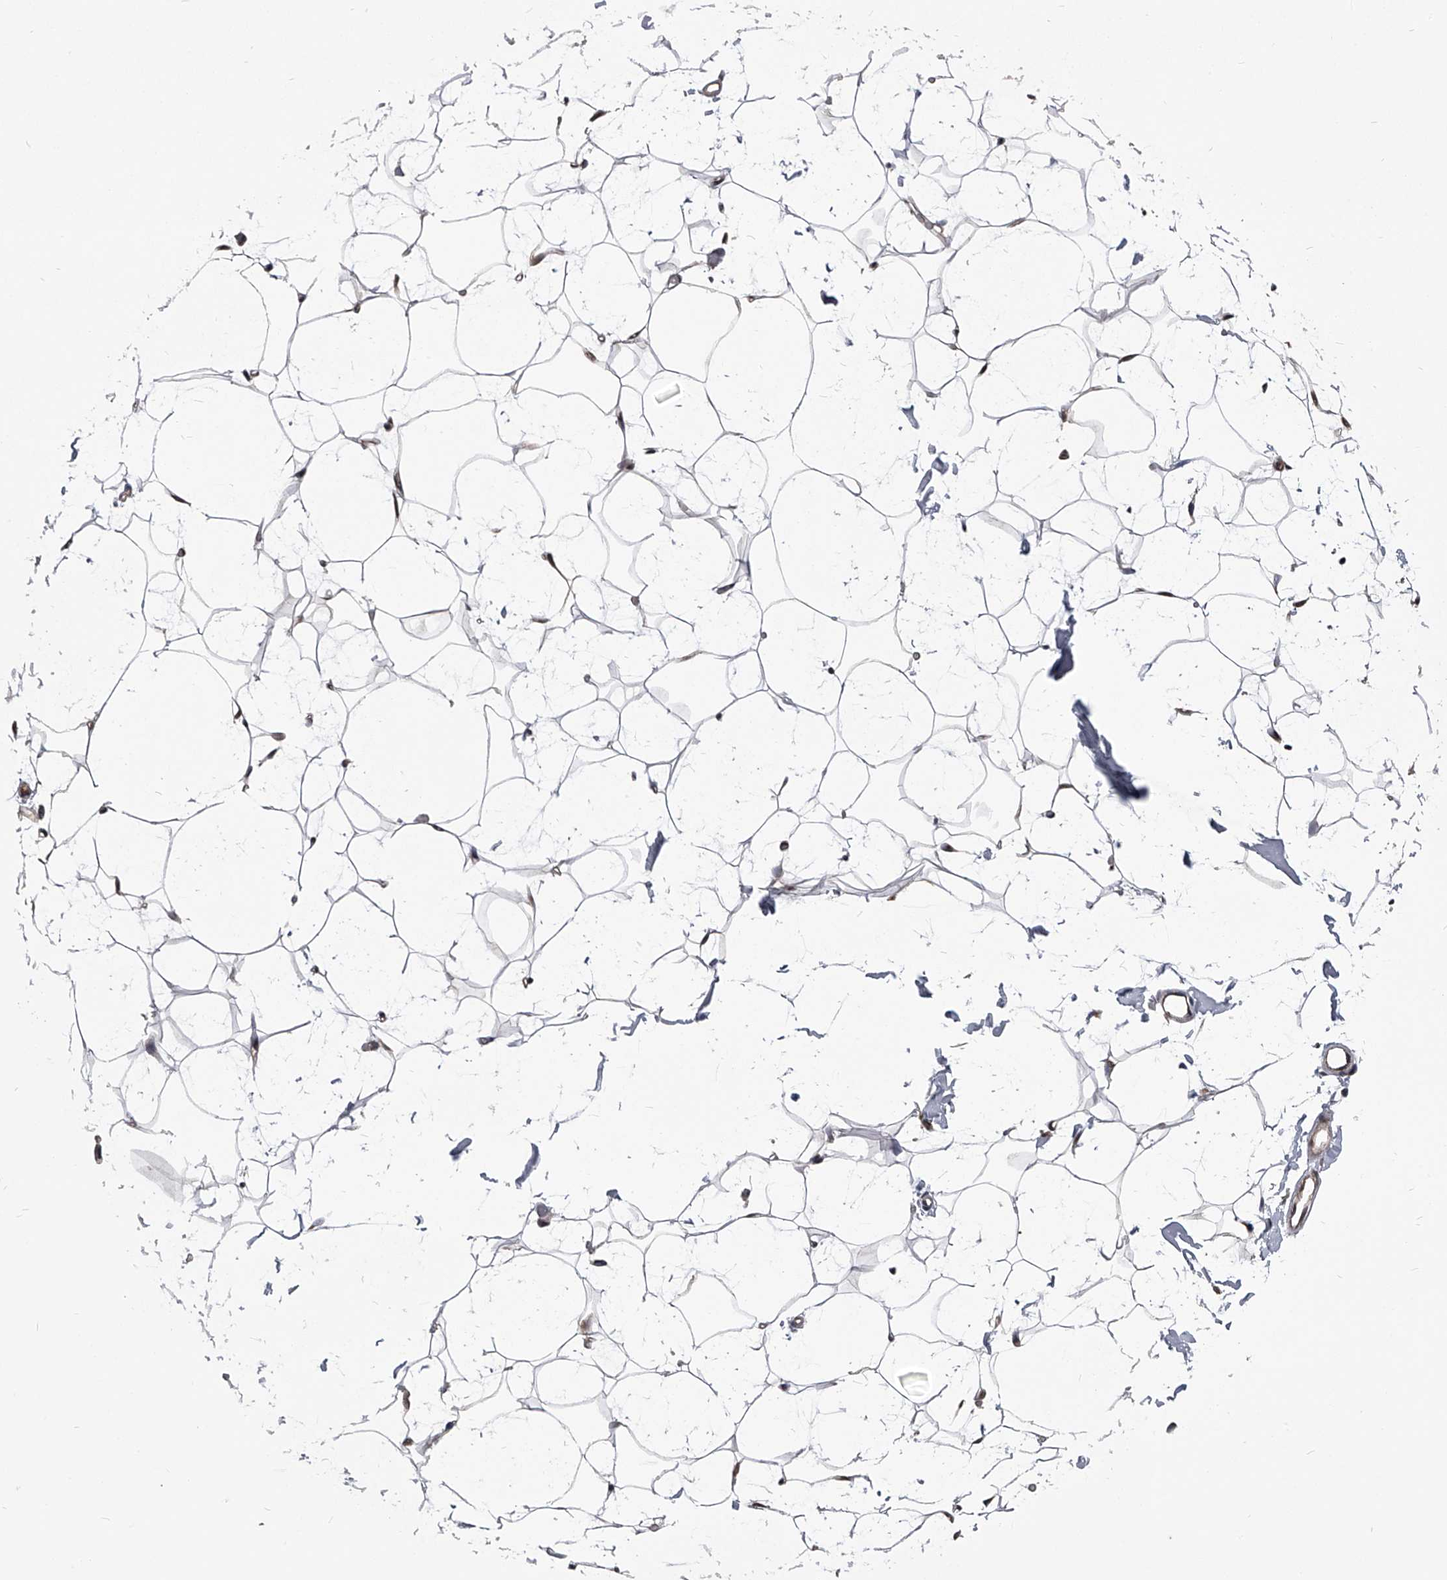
{"staining": {"intensity": "weak", "quantity": "25%-75%", "location": "cytoplasmic/membranous"}, "tissue": "adipose tissue", "cell_type": "Adipocytes", "image_type": "normal", "snomed": [{"axis": "morphology", "description": "Normal tissue, NOS"}, {"axis": "topography", "description": "Breast"}], "caption": "Adipose tissue stained for a protein displays weak cytoplasmic/membranous positivity in adipocytes. (Brightfield microscopy of DAB IHC at high magnification).", "gene": "ZNF76", "patient": {"sex": "female", "age": 23}}